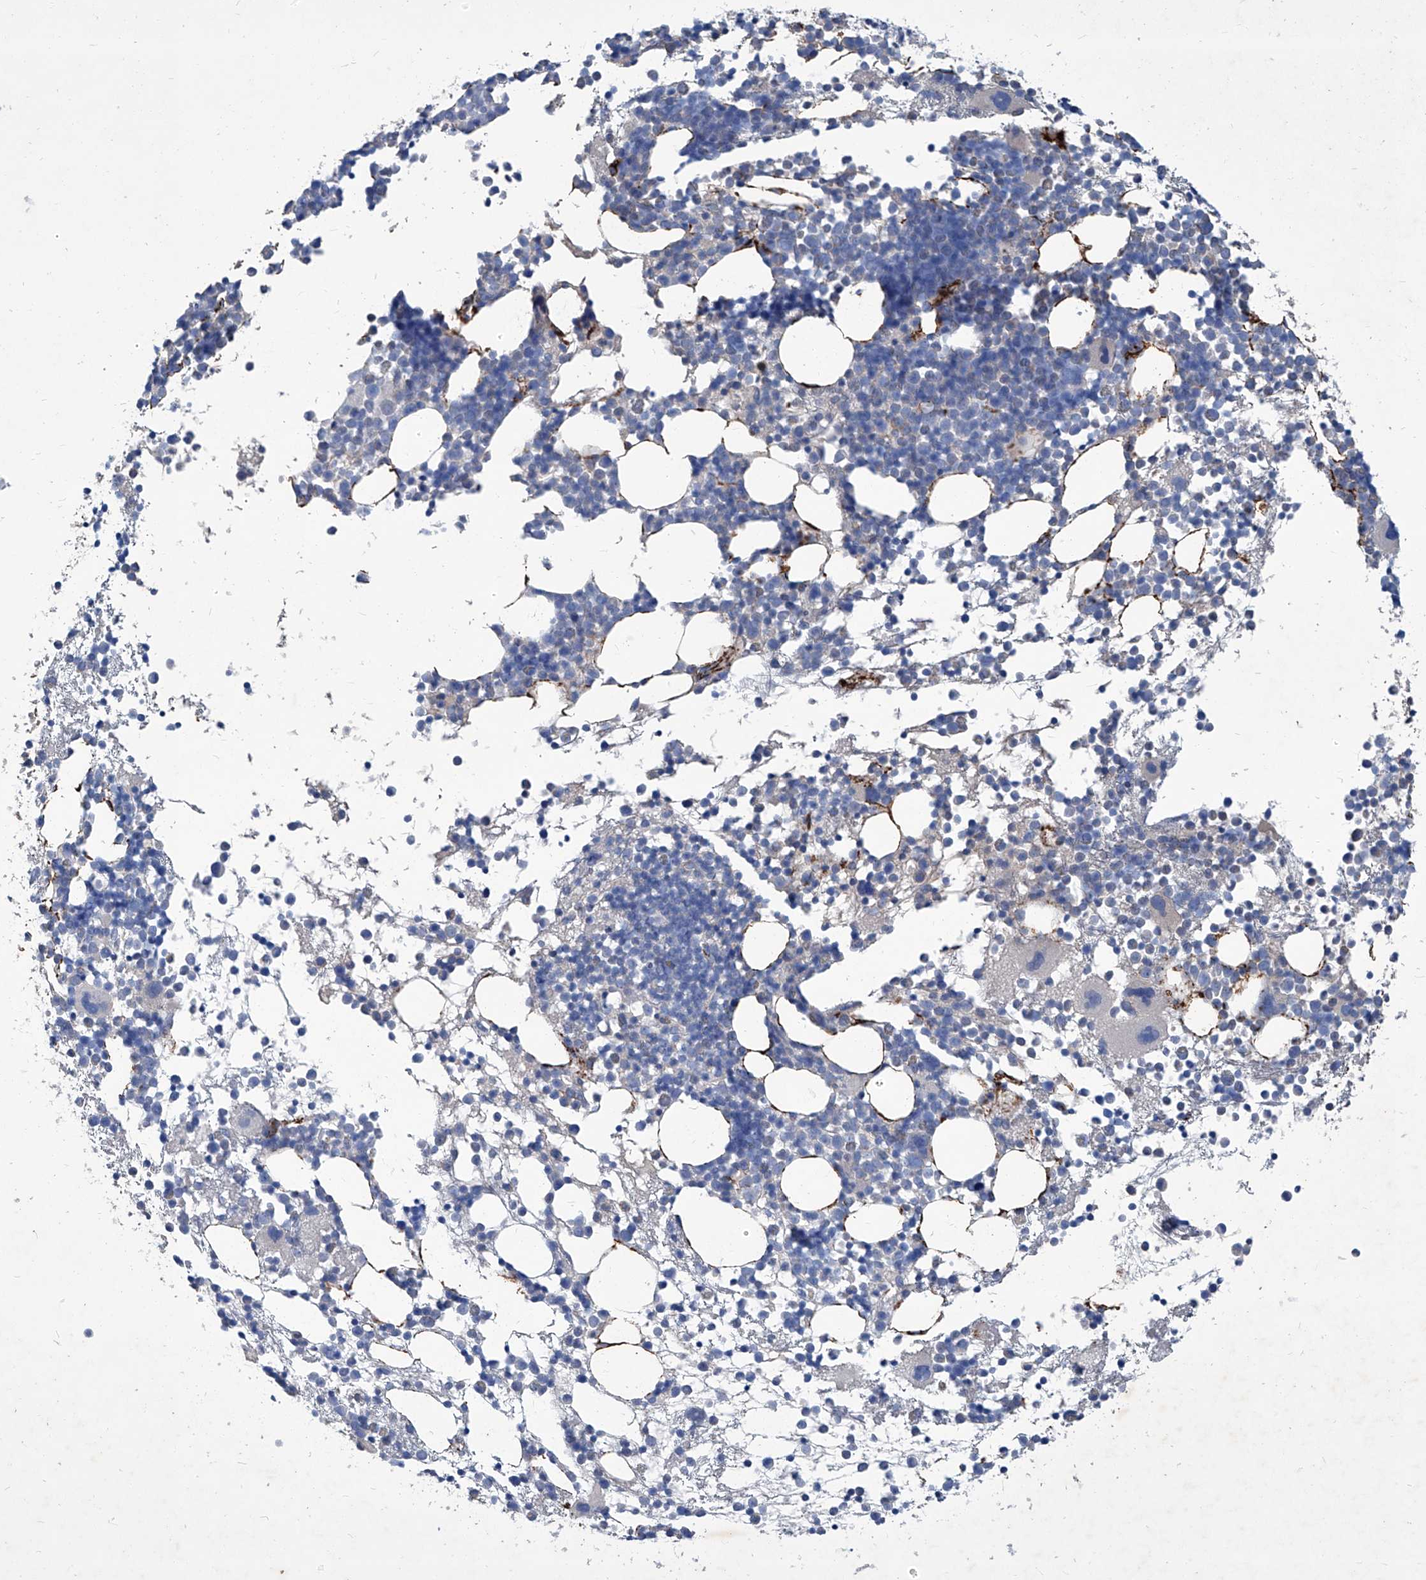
{"staining": {"intensity": "moderate", "quantity": "<25%", "location": "cytoplasmic/membranous"}, "tissue": "bone marrow", "cell_type": "Hematopoietic cells", "image_type": "normal", "snomed": [{"axis": "morphology", "description": "Normal tissue, NOS"}, {"axis": "topography", "description": "Bone marrow"}], "caption": "Immunohistochemistry (IHC) image of benign human bone marrow stained for a protein (brown), which exhibits low levels of moderate cytoplasmic/membranous positivity in about <25% of hematopoietic cells.", "gene": "MTARC1", "patient": {"sex": "female", "age": 57}}